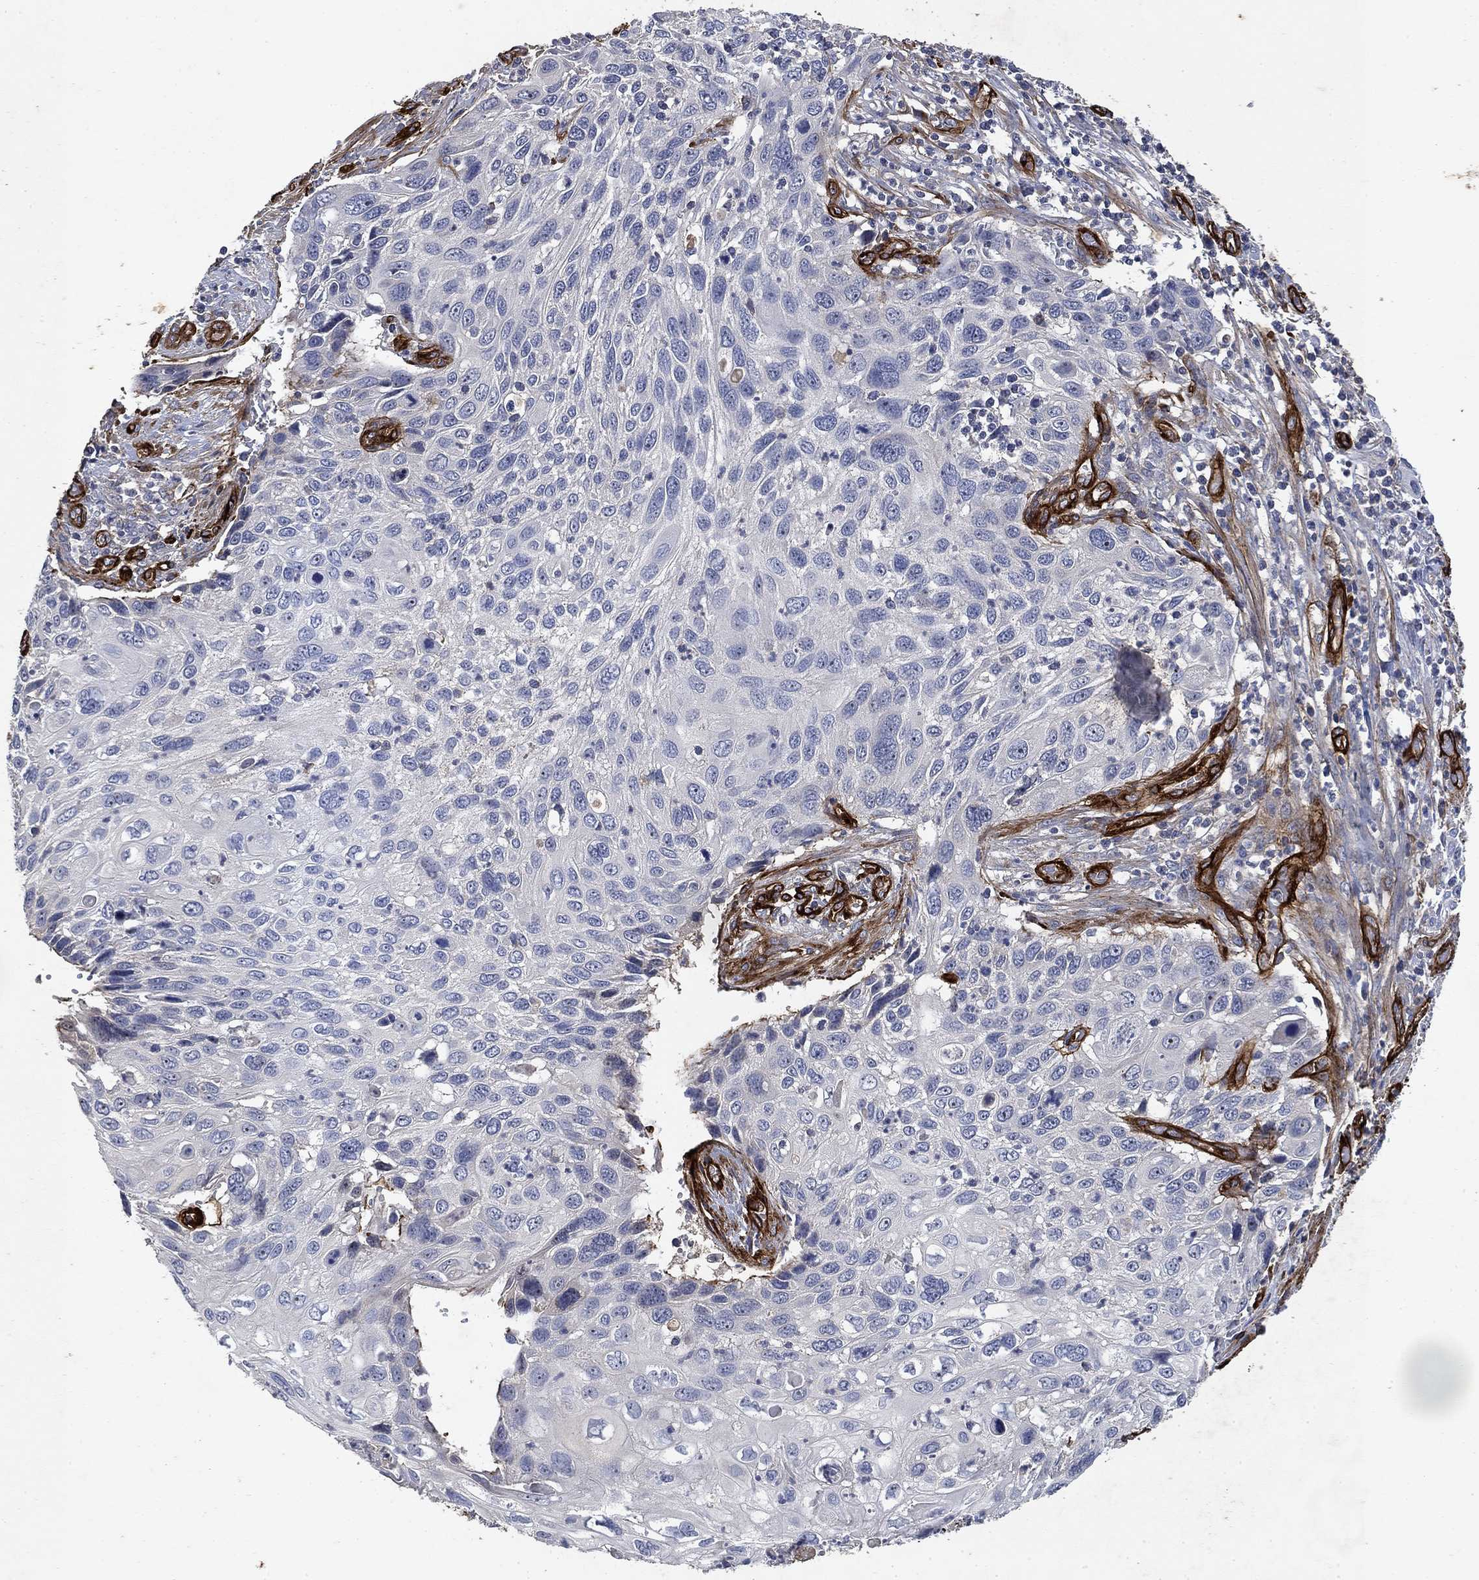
{"staining": {"intensity": "negative", "quantity": "none", "location": "none"}, "tissue": "cervical cancer", "cell_type": "Tumor cells", "image_type": "cancer", "snomed": [{"axis": "morphology", "description": "Squamous cell carcinoma, NOS"}, {"axis": "topography", "description": "Cervix"}], "caption": "The immunohistochemistry histopathology image has no significant expression in tumor cells of cervical cancer tissue.", "gene": "COL4A2", "patient": {"sex": "female", "age": 70}}